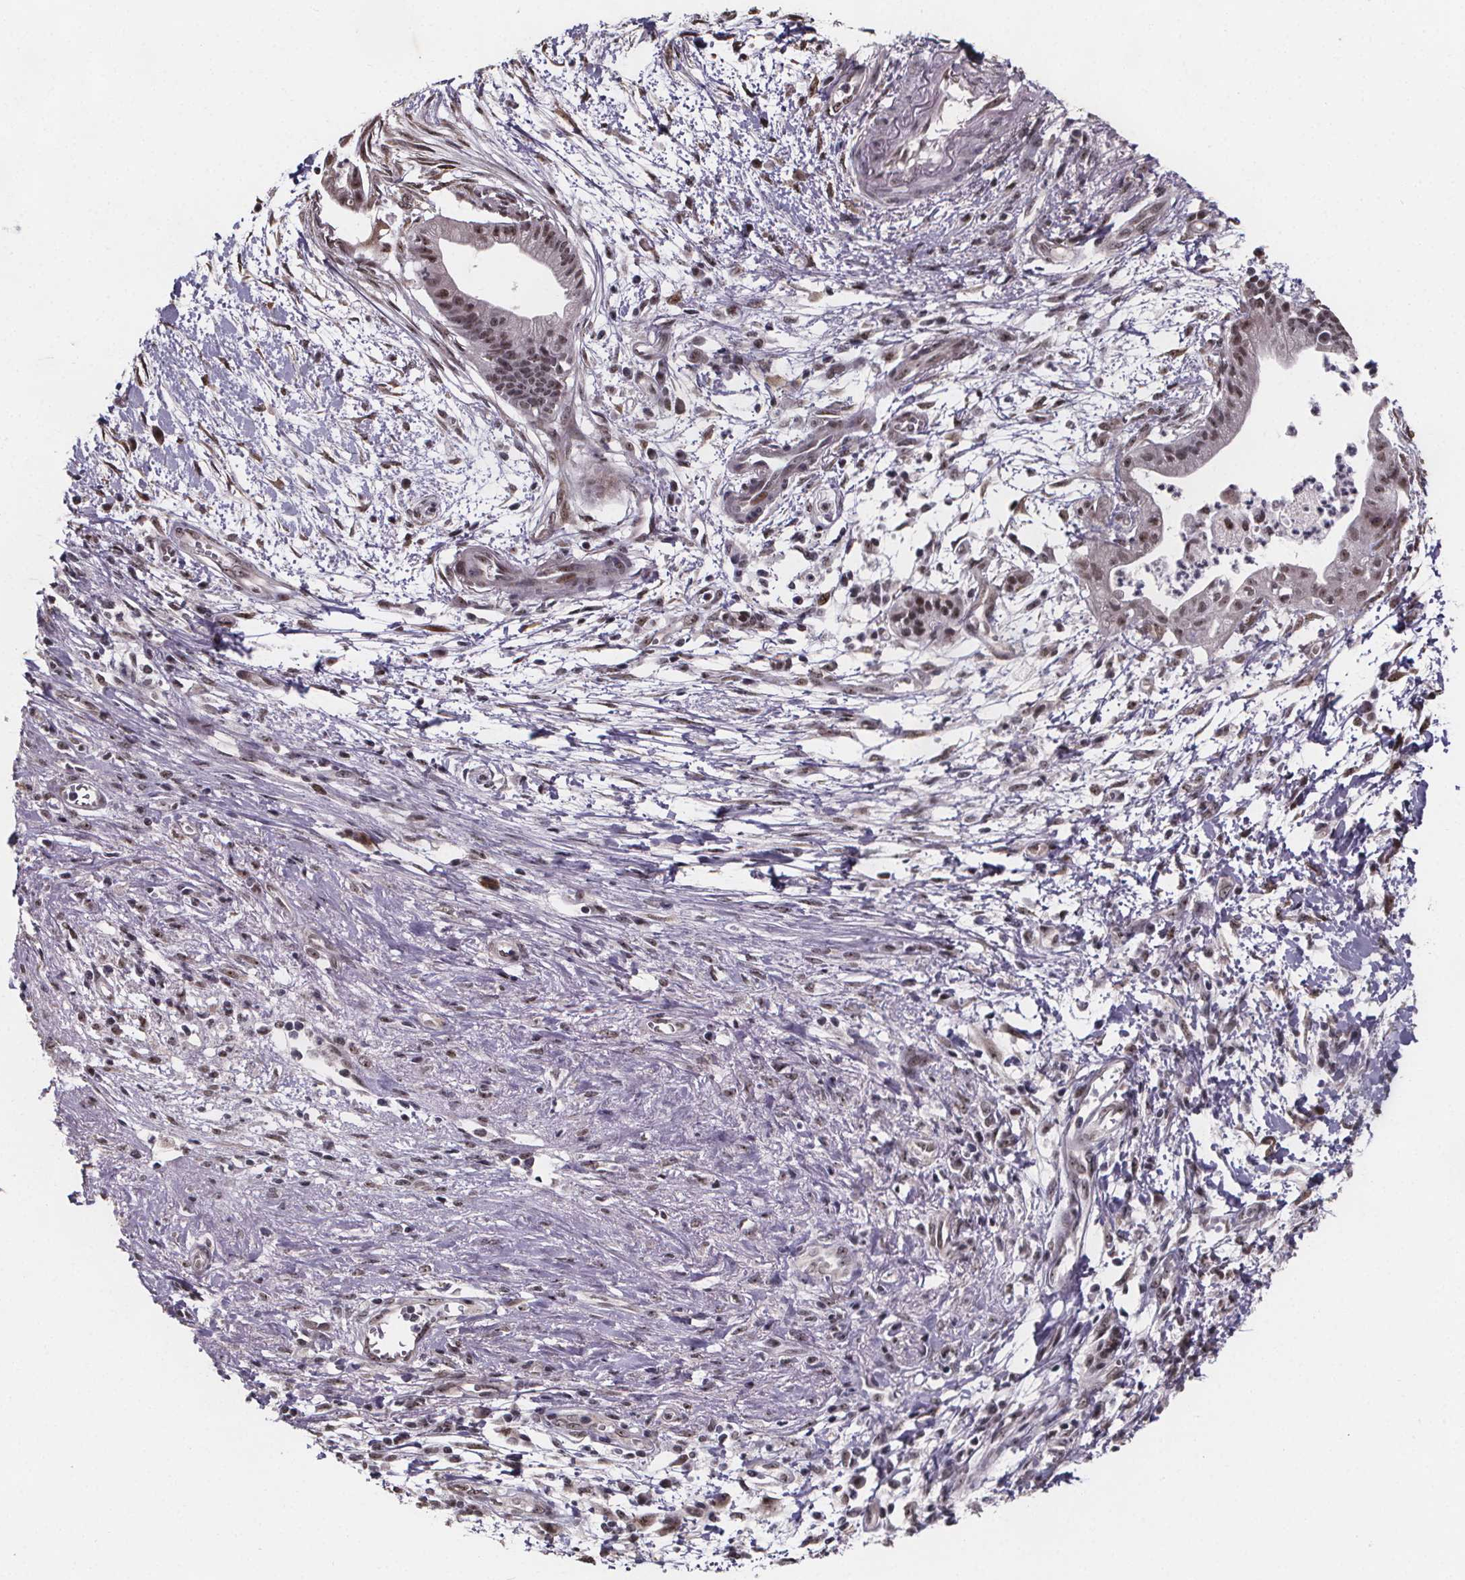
{"staining": {"intensity": "moderate", "quantity": ">75%", "location": "nuclear"}, "tissue": "pancreatic cancer", "cell_type": "Tumor cells", "image_type": "cancer", "snomed": [{"axis": "morphology", "description": "Normal tissue, NOS"}, {"axis": "morphology", "description": "Adenocarcinoma, NOS"}, {"axis": "topography", "description": "Lymph node"}, {"axis": "topography", "description": "Pancreas"}], "caption": "IHC staining of pancreatic cancer, which exhibits medium levels of moderate nuclear positivity in about >75% of tumor cells indicating moderate nuclear protein staining. The staining was performed using DAB (3,3'-diaminobenzidine) (brown) for protein detection and nuclei were counterstained in hematoxylin (blue).", "gene": "U2SURP", "patient": {"sex": "female", "age": 58}}